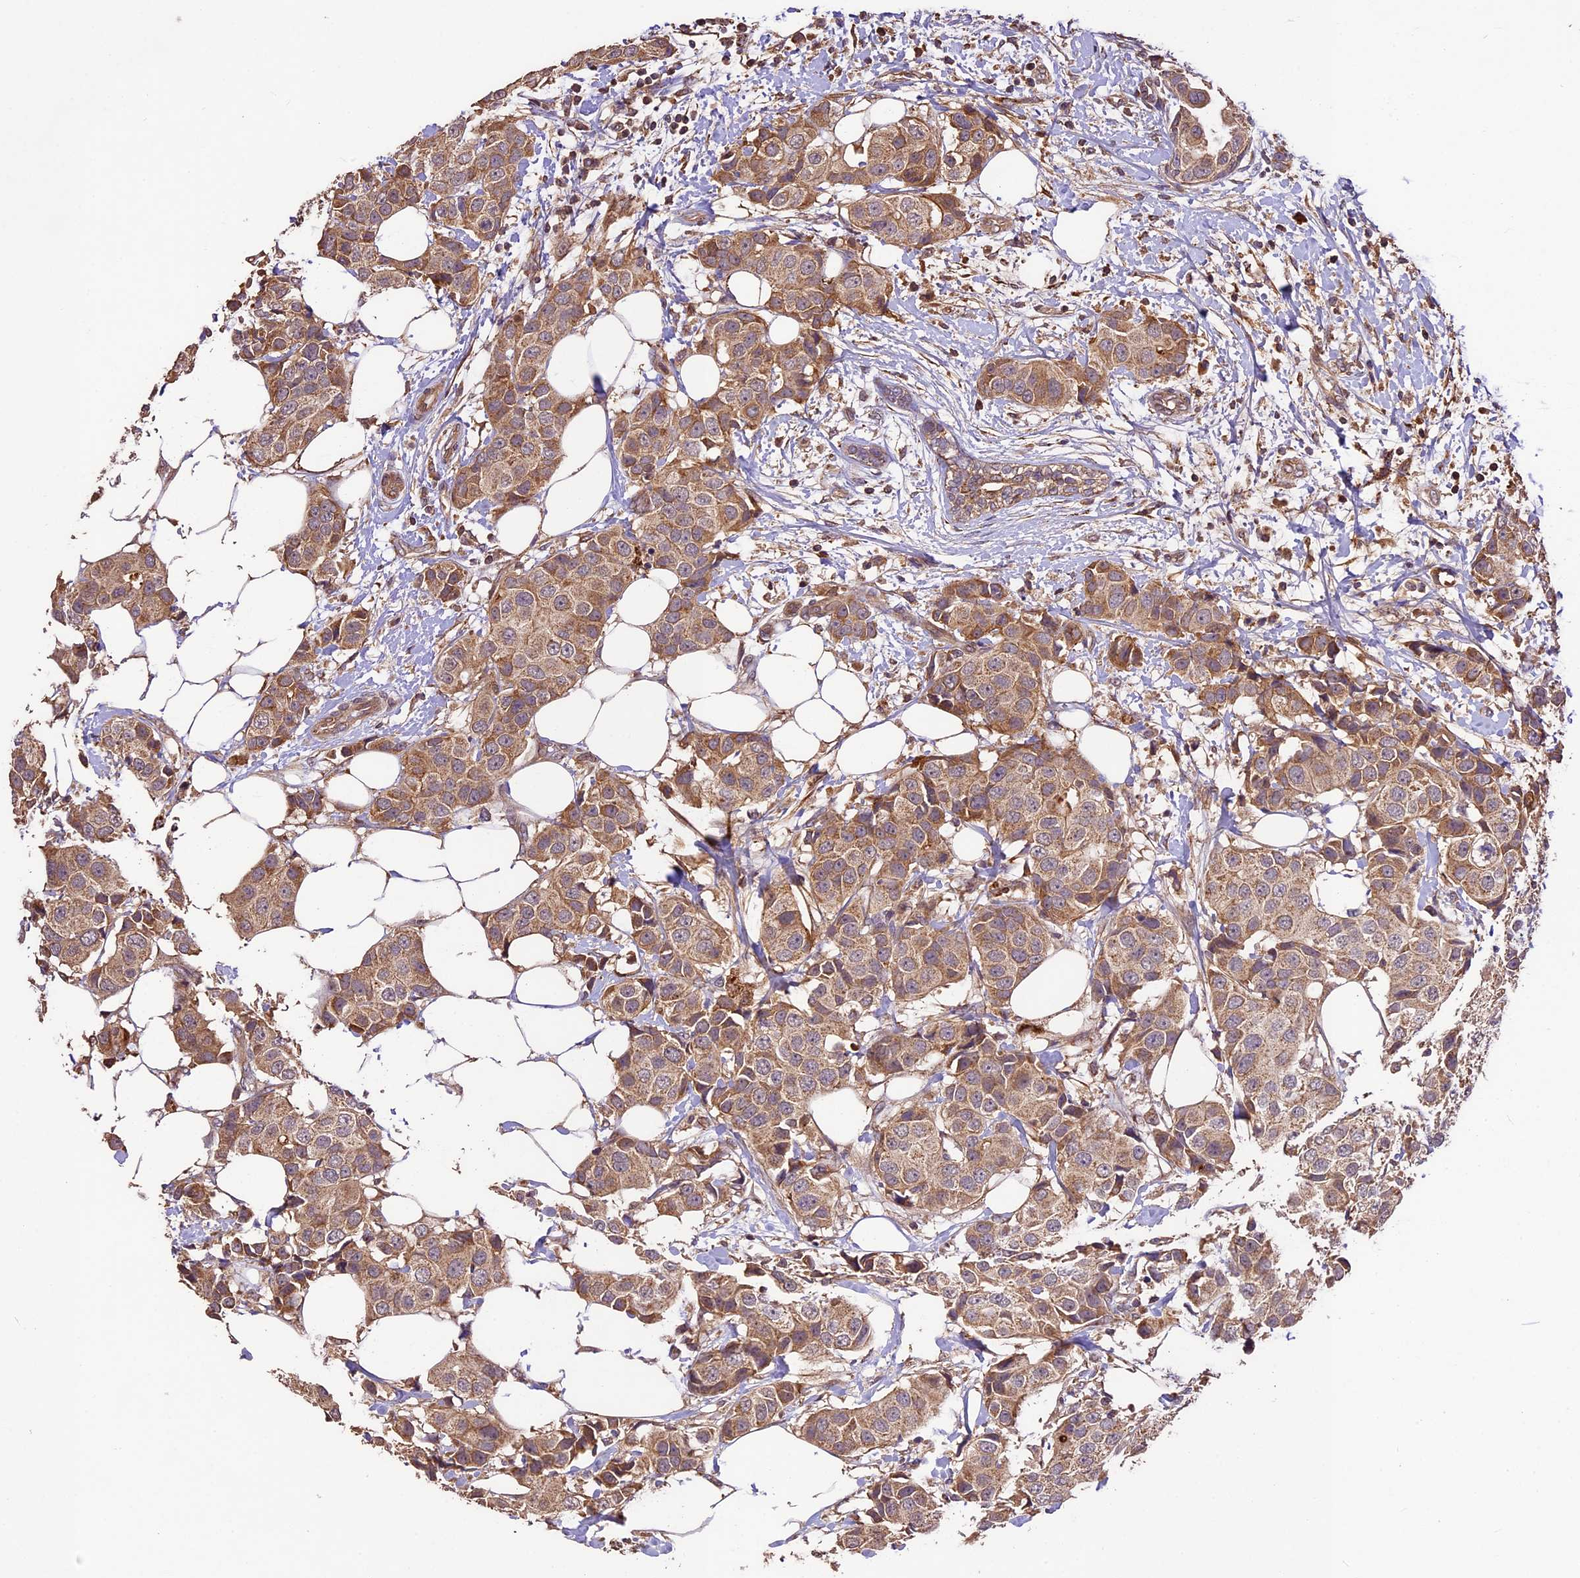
{"staining": {"intensity": "moderate", "quantity": ">75%", "location": "cytoplasmic/membranous"}, "tissue": "breast cancer", "cell_type": "Tumor cells", "image_type": "cancer", "snomed": [{"axis": "morphology", "description": "Normal tissue, NOS"}, {"axis": "morphology", "description": "Duct carcinoma"}, {"axis": "topography", "description": "Breast"}], "caption": "Immunohistochemical staining of breast cancer reveals medium levels of moderate cytoplasmic/membranous protein positivity in about >75% of tumor cells. (DAB IHC, brown staining for protein, blue staining for nuclei).", "gene": "CRLF1", "patient": {"sex": "female", "age": 39}}